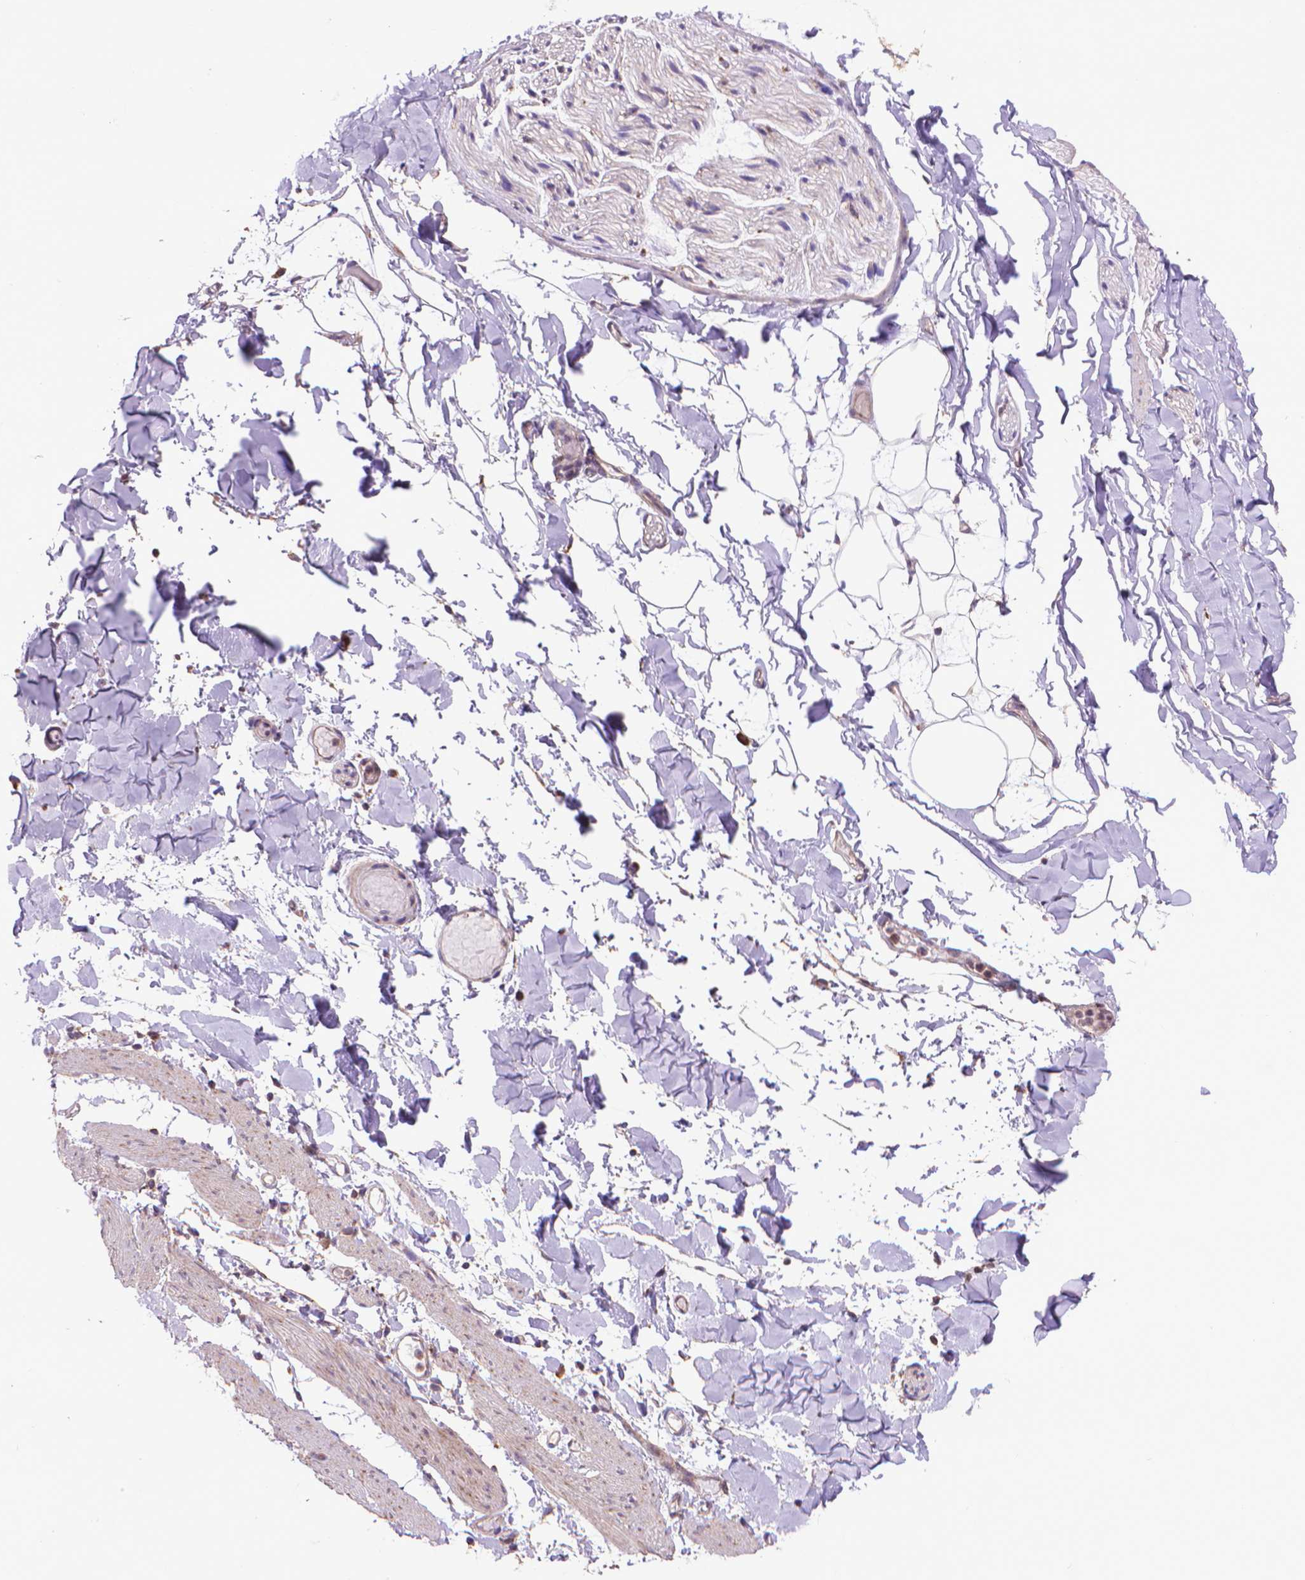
{"staining": {"intensity": "moderate", "quantity": ">75%", "location": "cytoplasmic/membranous"}, "tissue": "adipose tissue", "cell_type": "Adipocytes", "image_type": "normal", "snomed": [{"axis": "morphology", "description": "Normal tissue, NOS"}, {"axis": "topography", "description": "Gallbladder"}, {"axis": "topography", "description": "Peripheral nerve tissue"}], "caption": "Human adipose tissue stained with a brown dye demonstrates moderate cytoplasmic/membranous positive positivity in about >75% of adipocytes.", "gene": "GLB1", "patient": {"sex": "female", "age": 45}}